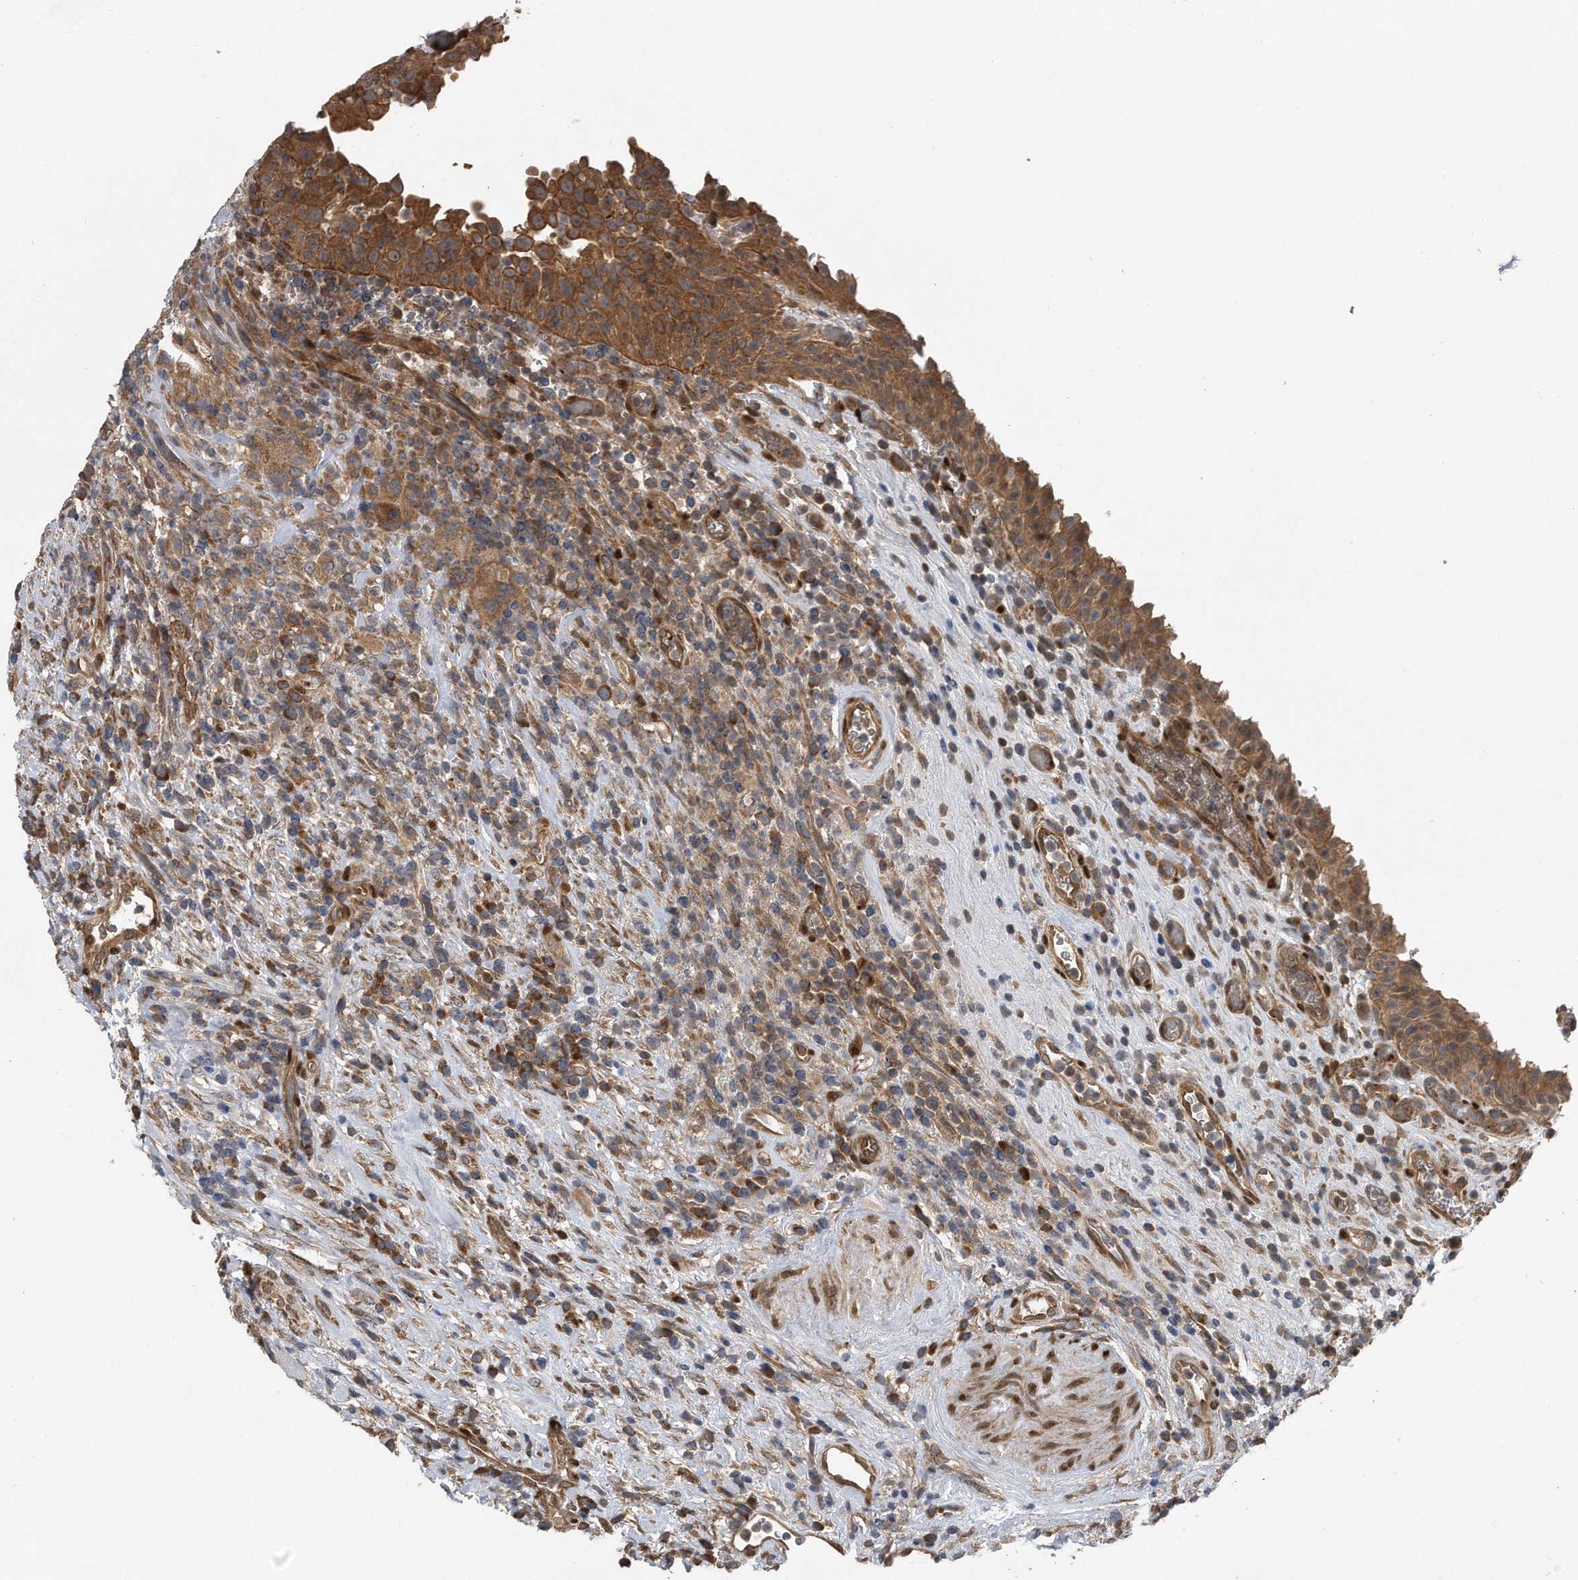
{"staining": {"intensity": "moderate", "quantity": ">75%", "location": "cytoplasmic/membranous"}, "tissue": "urinary bladder", "cell_type": "Urothelial cells", "image_type": "normal", "snomed": [{"axis": "morphology", "description": "Normal tissue, NOS"}, {"axis": "morphology", "description": "Inflammation, NOS"}, {"axis": "topography", "description": "Urinary bladder"}], "caption": "IHC micrograph of normal urinary bladder: urinary bladder stained using immunohistochemistry (IHC) demonstrates medium levels of moderate protein expression localized specifically in the cytoplasmic/membranous of urothelial cells, appearing as a cytoplasmic/membranous brown color.", "gene": "ZNF79", "patient": {"sex": "female", "age": 75}}